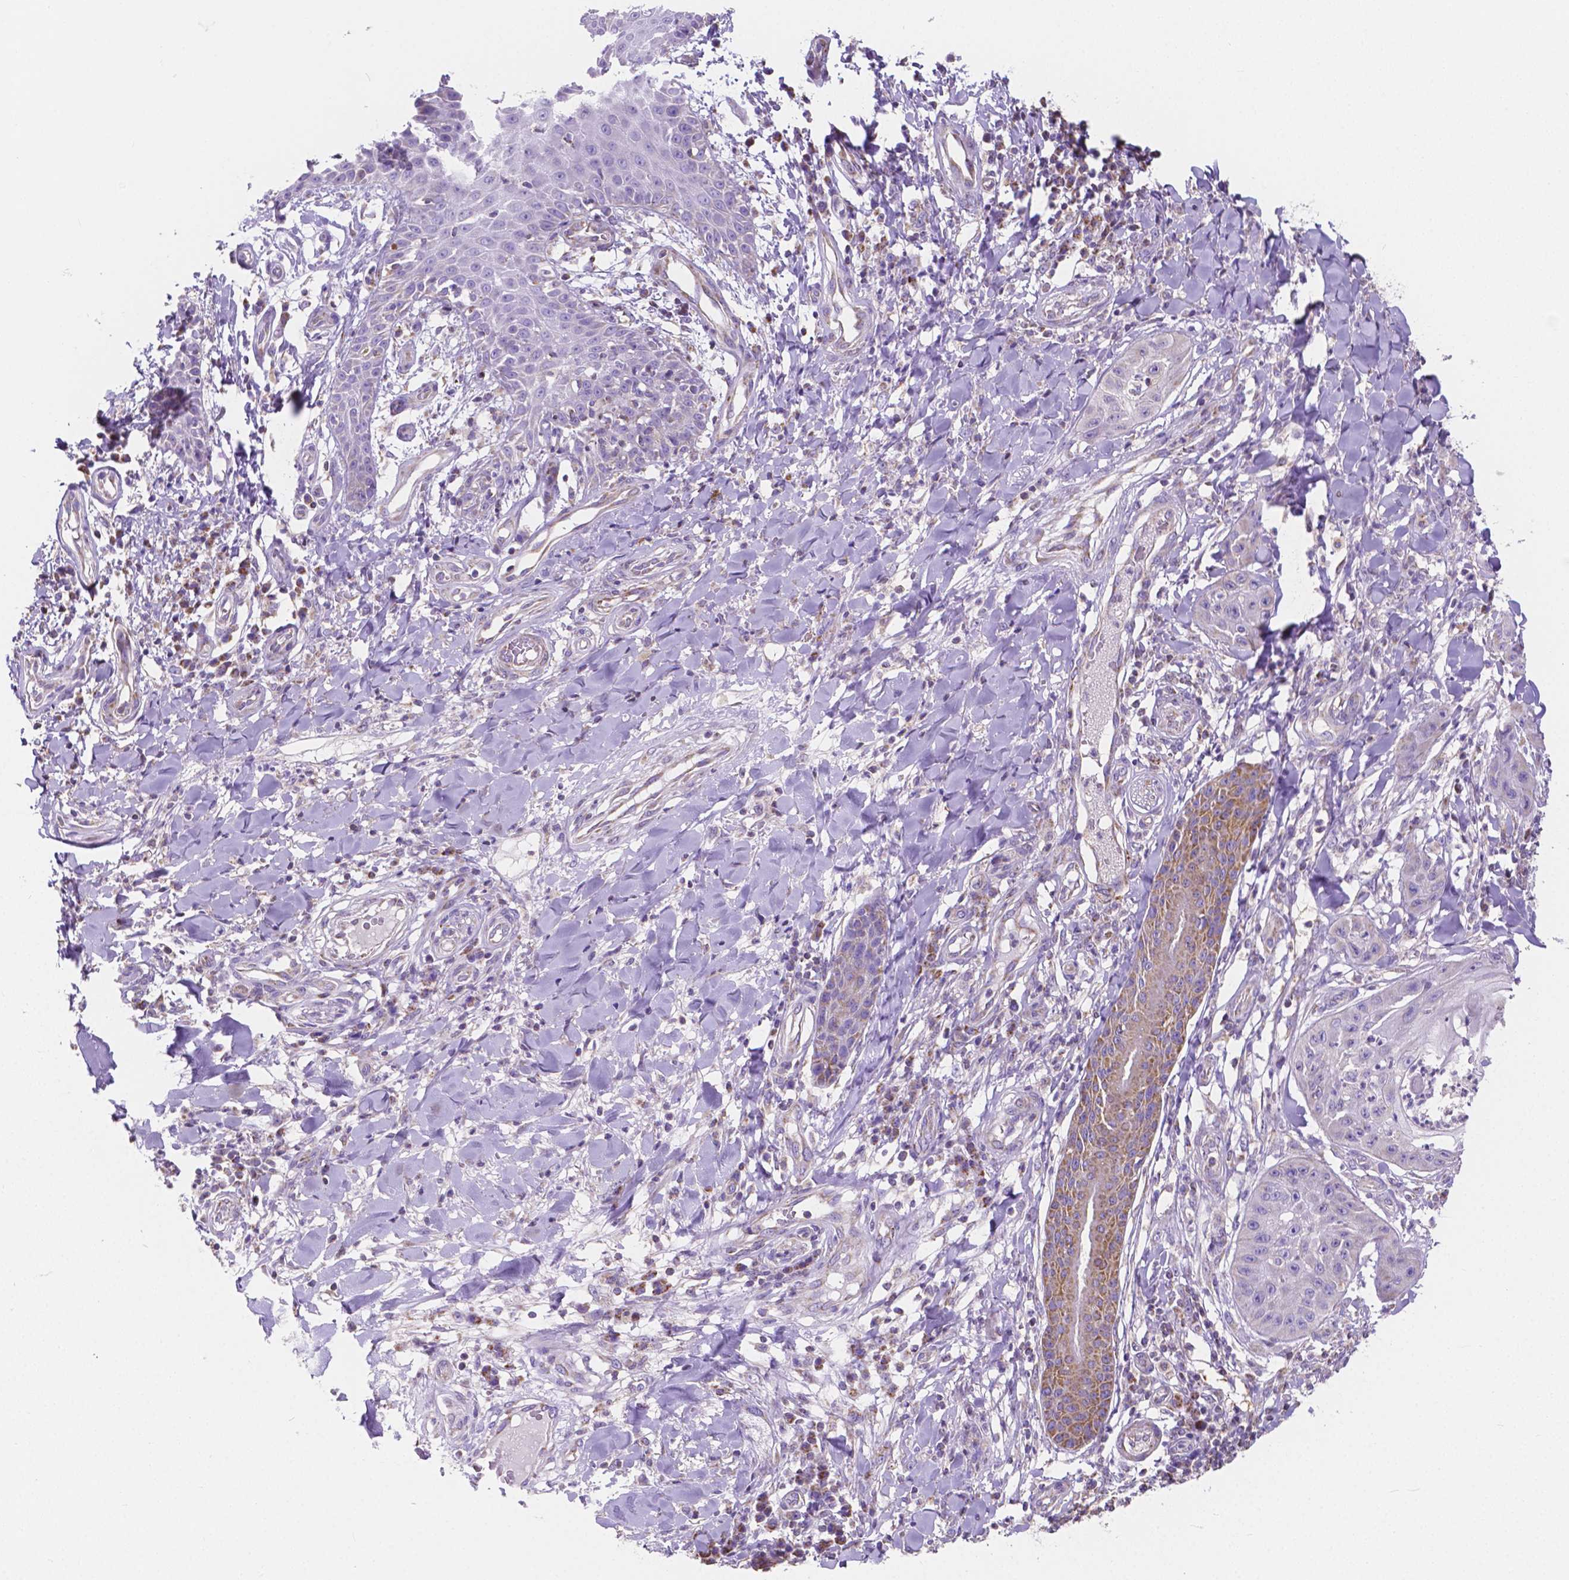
{"staining": {"intensity": "negative", "quantity": "none", "location": "none"}, "tissue": "skin cancer", "cell_type": "Tumor cells", "image_type": "cancer", "snomed": [{"axis": "morphology", "description": "Squamous cell carcinoma, NOS"}, {"axis": "topography", "description": "Skin"}], "caption": "High magnification brightfield microscopy of skin squamous cell carcinoma stained with DAB (brown) and counterstained with hematoxylin (blue): tumor cells show no significant staining. (Brightfield microscopy of DAB immunohistochemistry at high magnification).", "gene": "SGTB", "patient": {"sex": "male", "age": 70}}